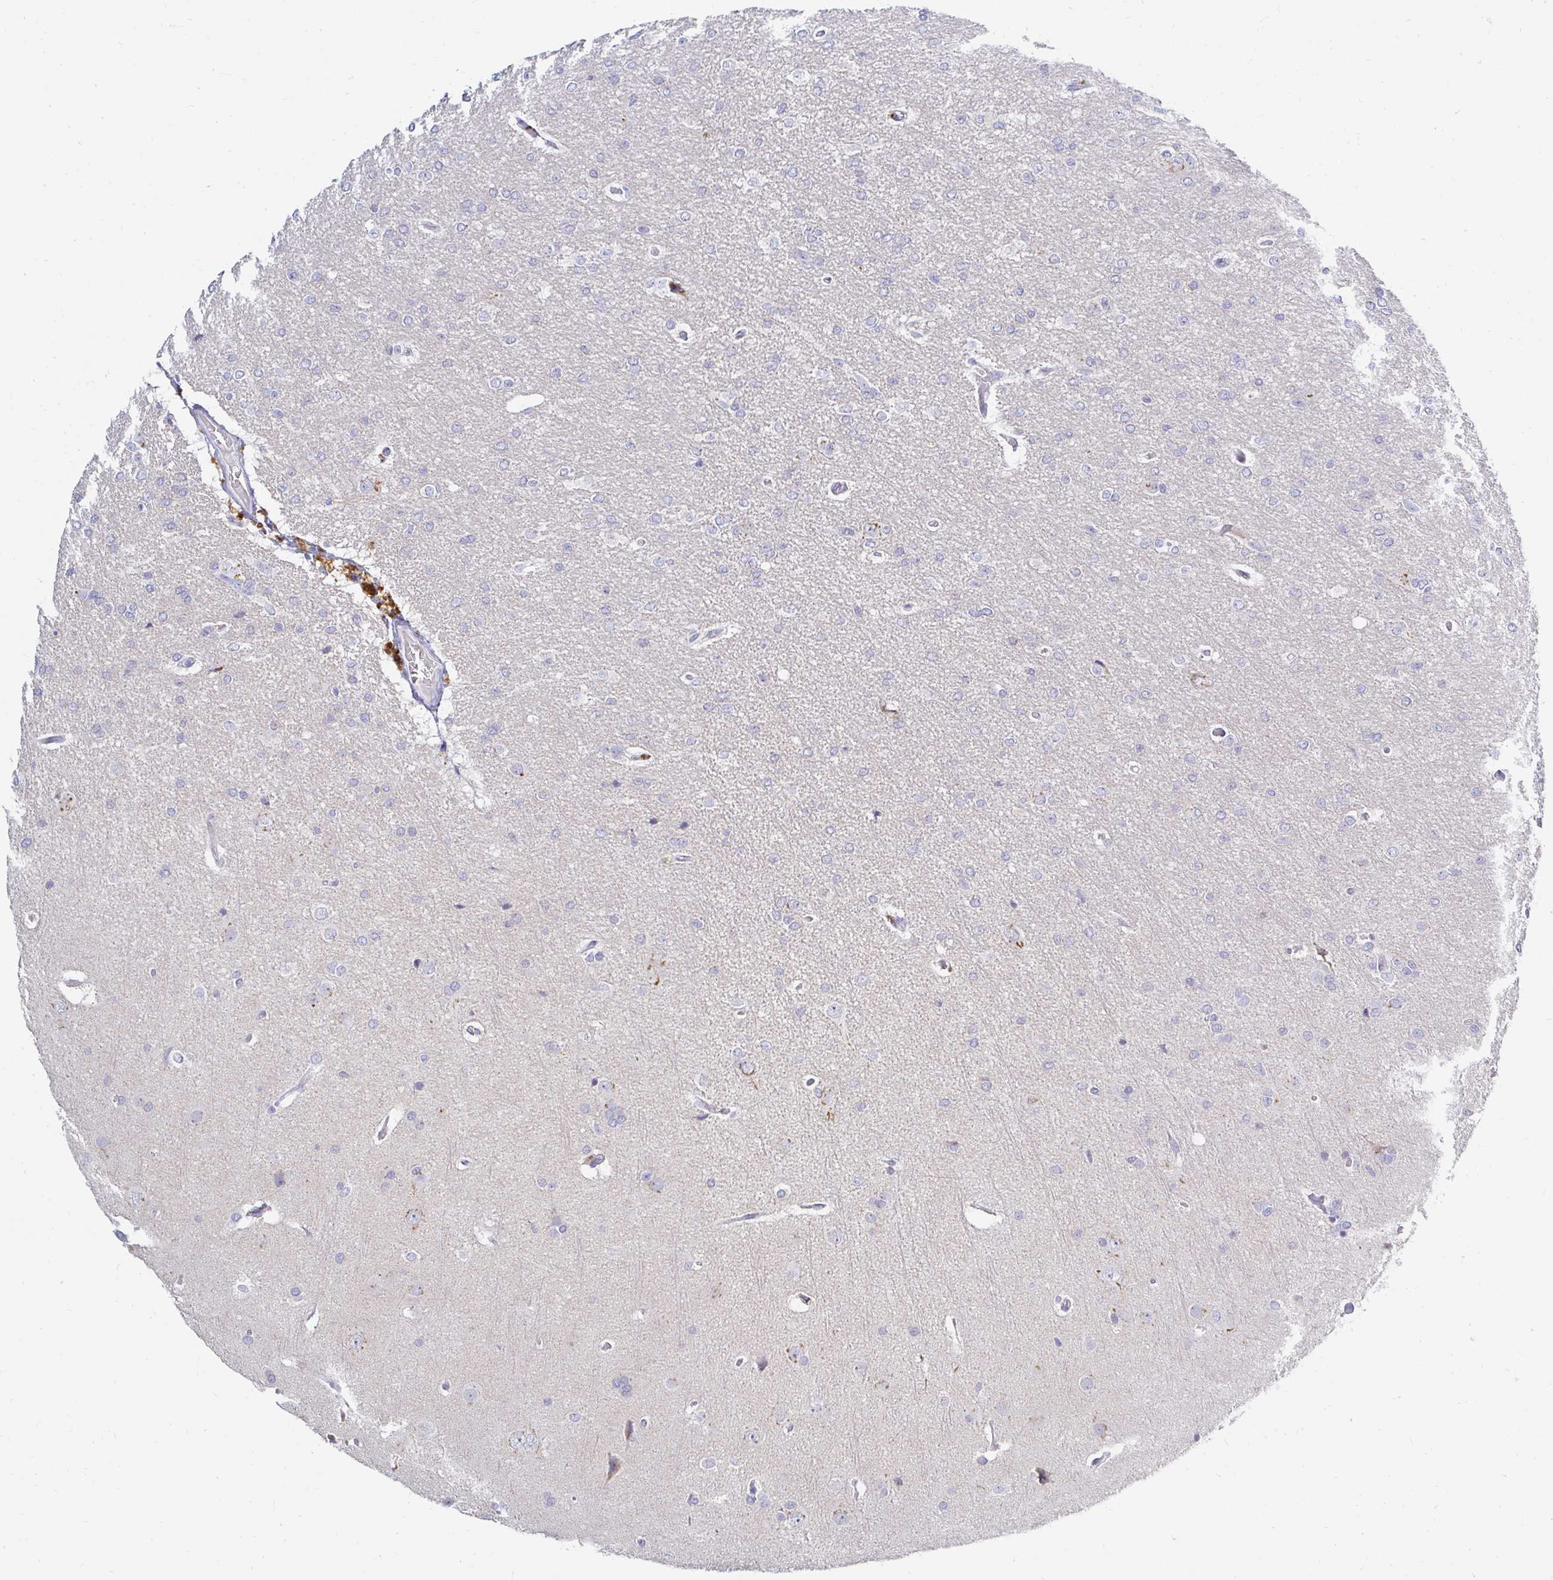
{"staining": {"intensity": "negative", "quantity": "none", "location": "none"}, "tissue": "glioma", "cell_type": "Tumor cells", "image_type": "cancer", "snomed": [{"axis": "morphology", "description": "Glioma, malignant, Low grade"}, {"axis": "topography", "description": "Brain"}], "caption": "Immunohistochemistry (IHC) image of neoplastic tissue: human glioma stained with DAB demonstrates no significant protein staining in tumor cells.", "gene": "OR51D1", "patient": {"sex": "male", "age": 26}}